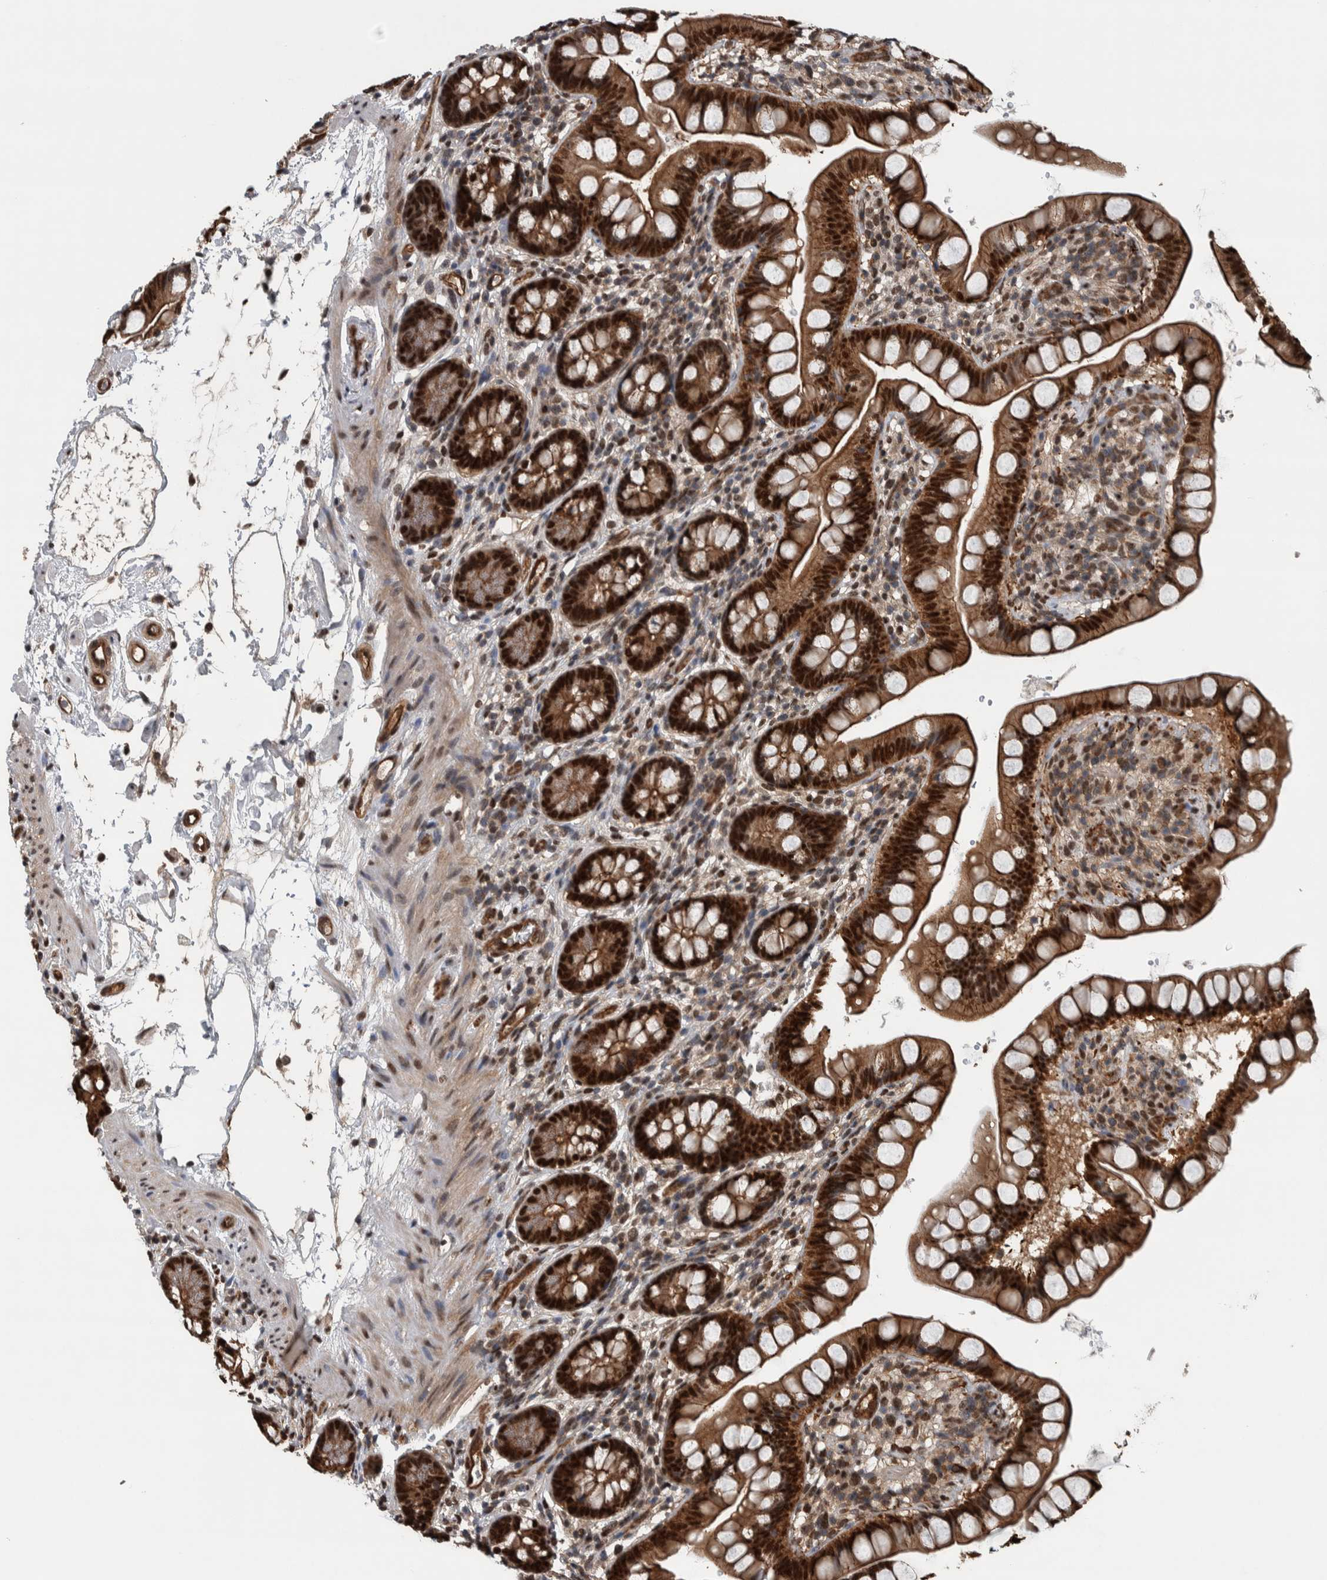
{"staining": {"intensity": "strong", "quantity": ">75%", "location": "cytoplasmic/membranous,nuclear"}, "tissue": "small intestine", "cell_type": "Glandular cells", "image_type": "normal", "snomed": [{"axis": "morphology", "description": "Normal tissue, NOS"}, {"axis": "topography", "description": "Small intestine"}], "caption": "This micrograph reveals immunohistochemistry (IHC) staining of benign small intestine, with high strong cytoplasmic/membranous,nuclear expression in approximately >75% of glandular cells.", "gene": "FAM135B", "patient": {"sex": "female", "age": 84}}